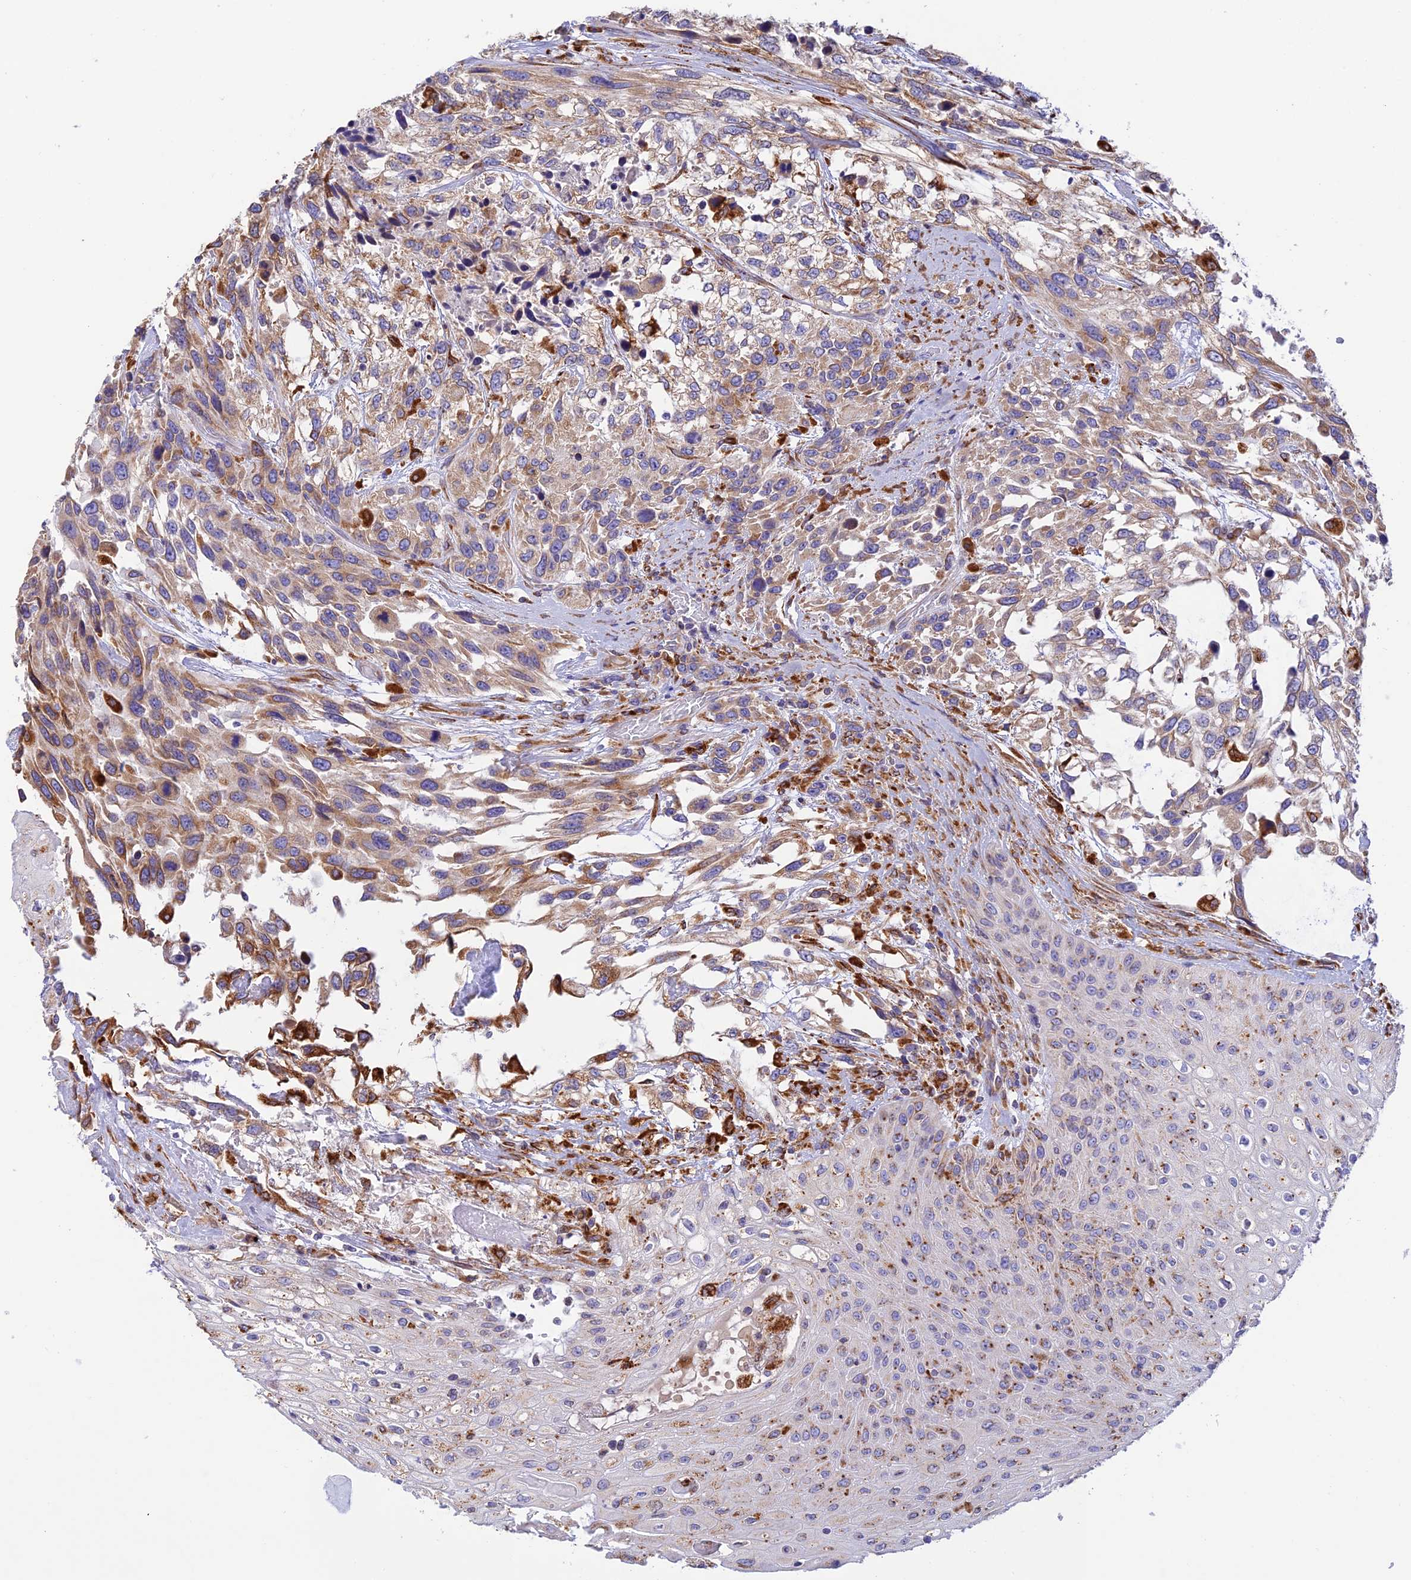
{"staining": {"intensity": "moderate", "quantity": "25%-75%", "location": "cytoplasmic/membranous"}, "tissue": "urothelial cancer", "cell_type": "Tumor cells", "image_type": "cancer", "snomed": [{"axis": "morphology", "description": "Urothelial carcinoma, High grade"}, {"axis": "topography", "description": "Urinary bladder"}], "caption": "Urothelial cancer stained for a protein (brown) shows moderate cytoplasmic/membranous positive expression in about 25%-75% of tumor cells.", "gene": "VKORC1", "patient": {"sex": "female", "age": 70}}